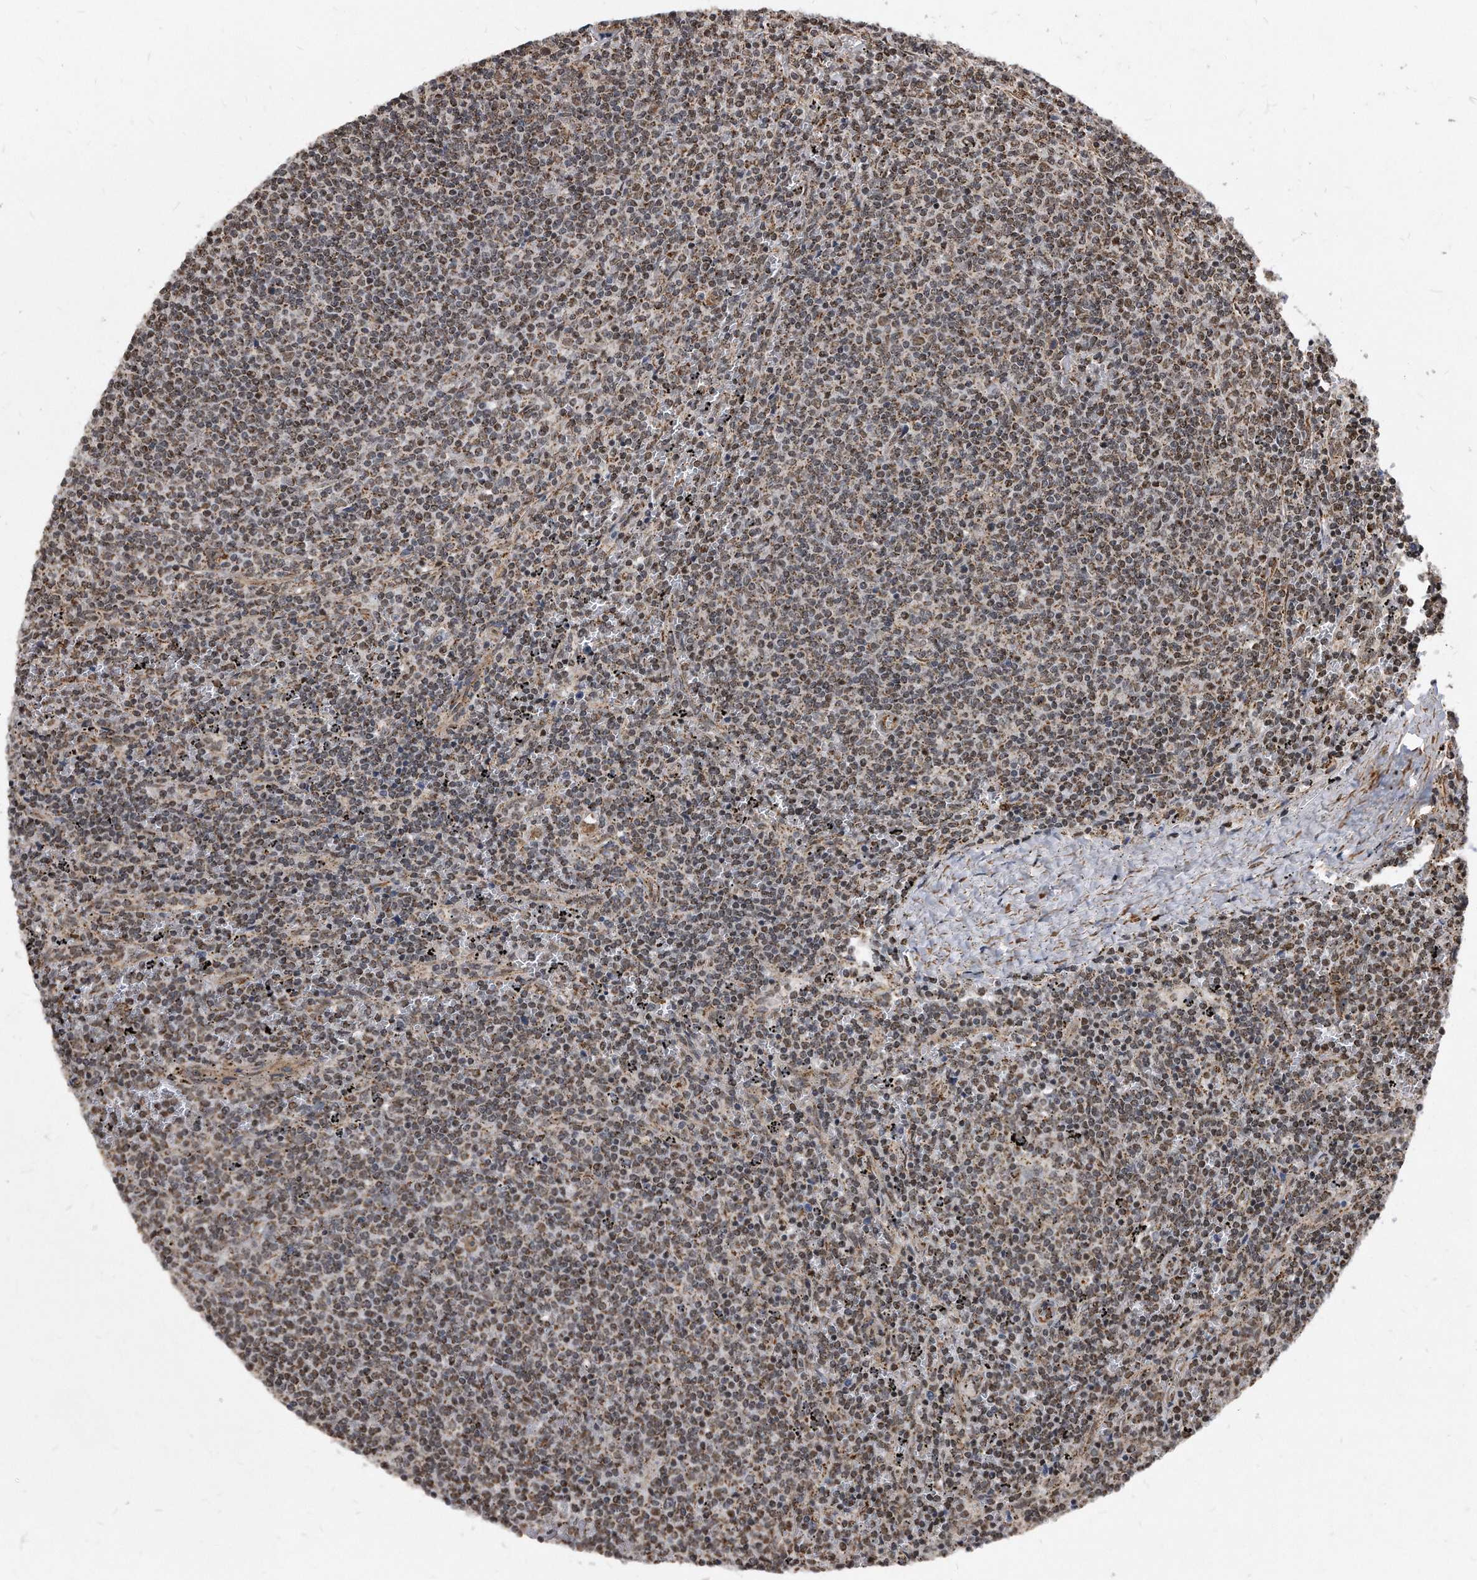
{"staining": {"intensity": "weak", "quantity": "25%-75%", "location": "cytoplasmic/membranous"}, "tissue": "lymphoma", "cell_type": "Tumor cells", "image_type": "cancer", "snomed": [{"axis": "morphology", "description": "Malignant lymphoma, non-Hodgkin's type, Low grade"}, {"axis": "topography", "description": "Spleen"}], "caption": "High-power microscopy captured an immunohistochemistry histopathology image of malignant lymphoma, non-Hodgkin's type (low-grade), revealing weak cytoplasmic/membranous positivity in about 25%-75% of tumor cells.", "gene": "DUSP22", "patient": {"sex": "female", "age": 50}}